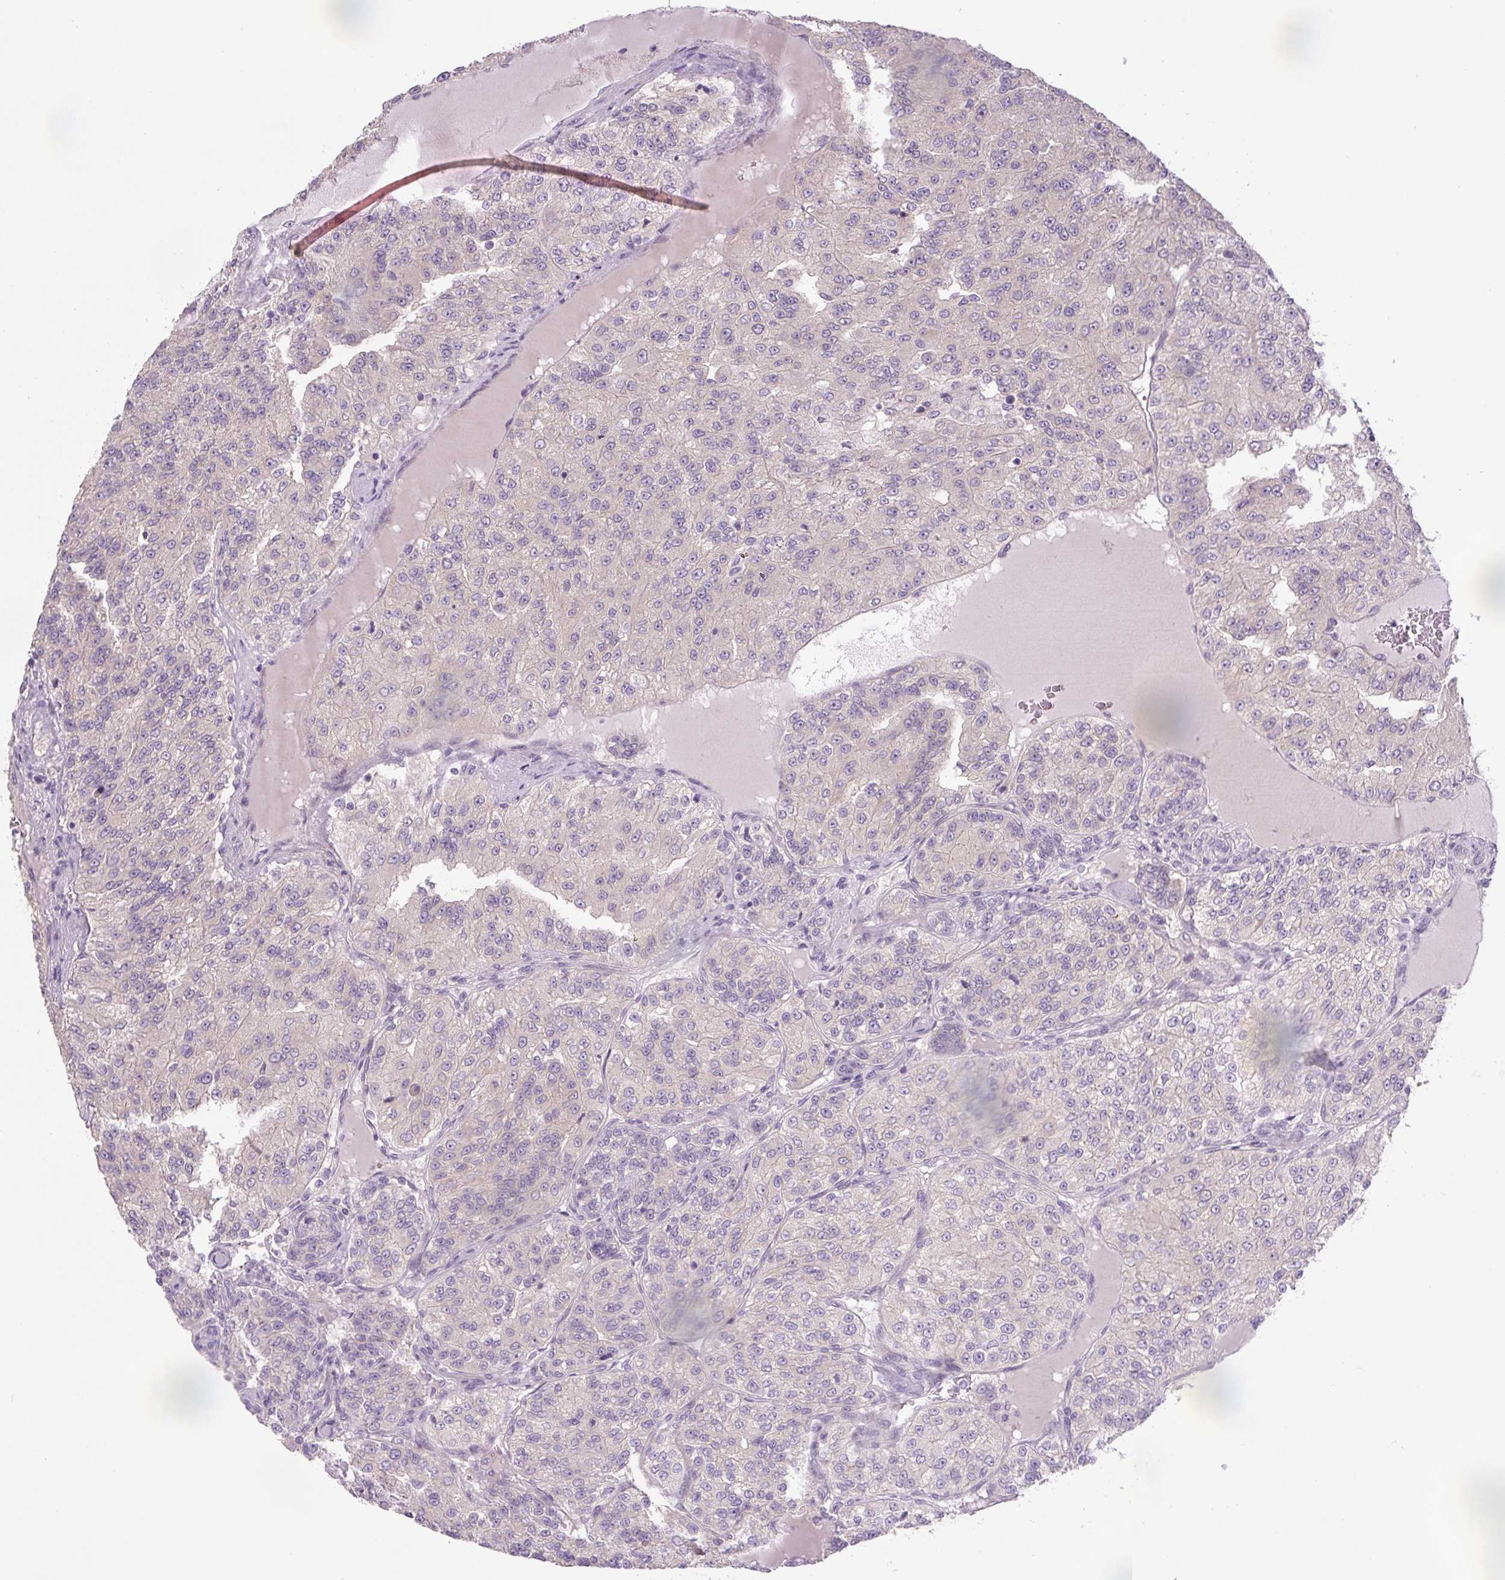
{"staining": {"intensity": "negative", "quantity": "none", "location": "none"}, "tissue": "renal cancer", "cell_type": "Tumor cells", "image_type": "cancer", "snomed": [{"axis": "morphology", "description": "Adenocarcinoma, NOS"}, {"axis": "topography", "description": "Kidney"}], "caption": "Immunohistochemistry micrograph of human renal adenocarcinoma stained for a protein (brown), which shows no positivity in tumor cells. (DAB immunohistochemistry (IHC) visualized using brightfield microscopy, high magnification).", "gene": "UBL3", "patient": {"sex": "female", "age": 63}}